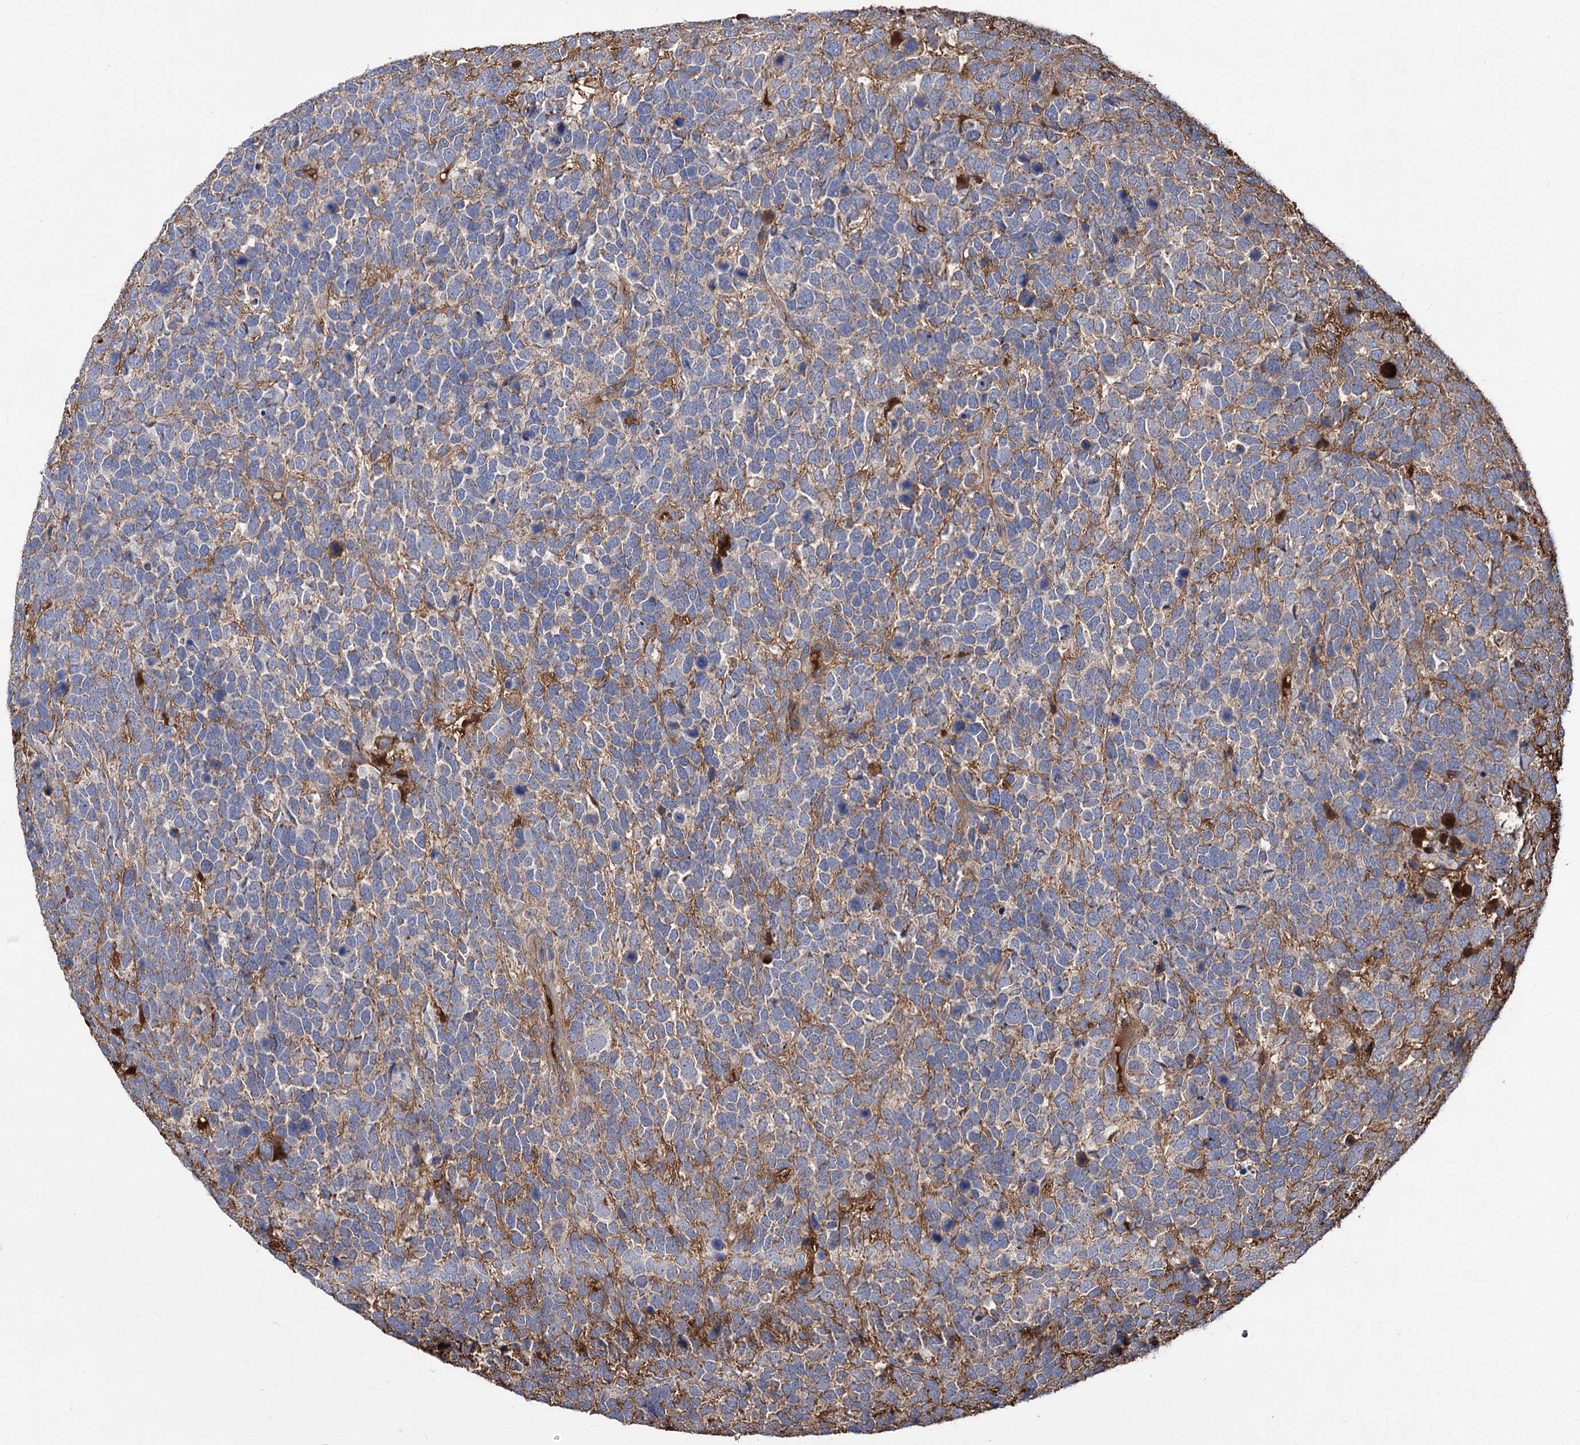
{"staining": {"intensity": "moderate", "quantity": "25%-75%", "location": "cytoplasmic/membranous"}, "tissue": "urothelial cancer", "cell_type": "Tumor cells", "image_type": "cancer", "snomed": [{"axis": "morphology", "description": "Urothelial carcinoma, High grade"}, {"axis": "topography", "description": "Urinary bladder"}], "caption": "Immunohistochemical staining of urothelial cancer exhibits medium levels of moderate cytoplasmic/membranous expression in approximately 25%-75% of tumor cells. Using DAB (3,3'-diaminobenzidine) (brown) and hematoxylin (blue) stains, captured at high magnification using brightfield microscopy.", "gene": "RASSF3", "patient": {"sex": "female", "age": 82}}